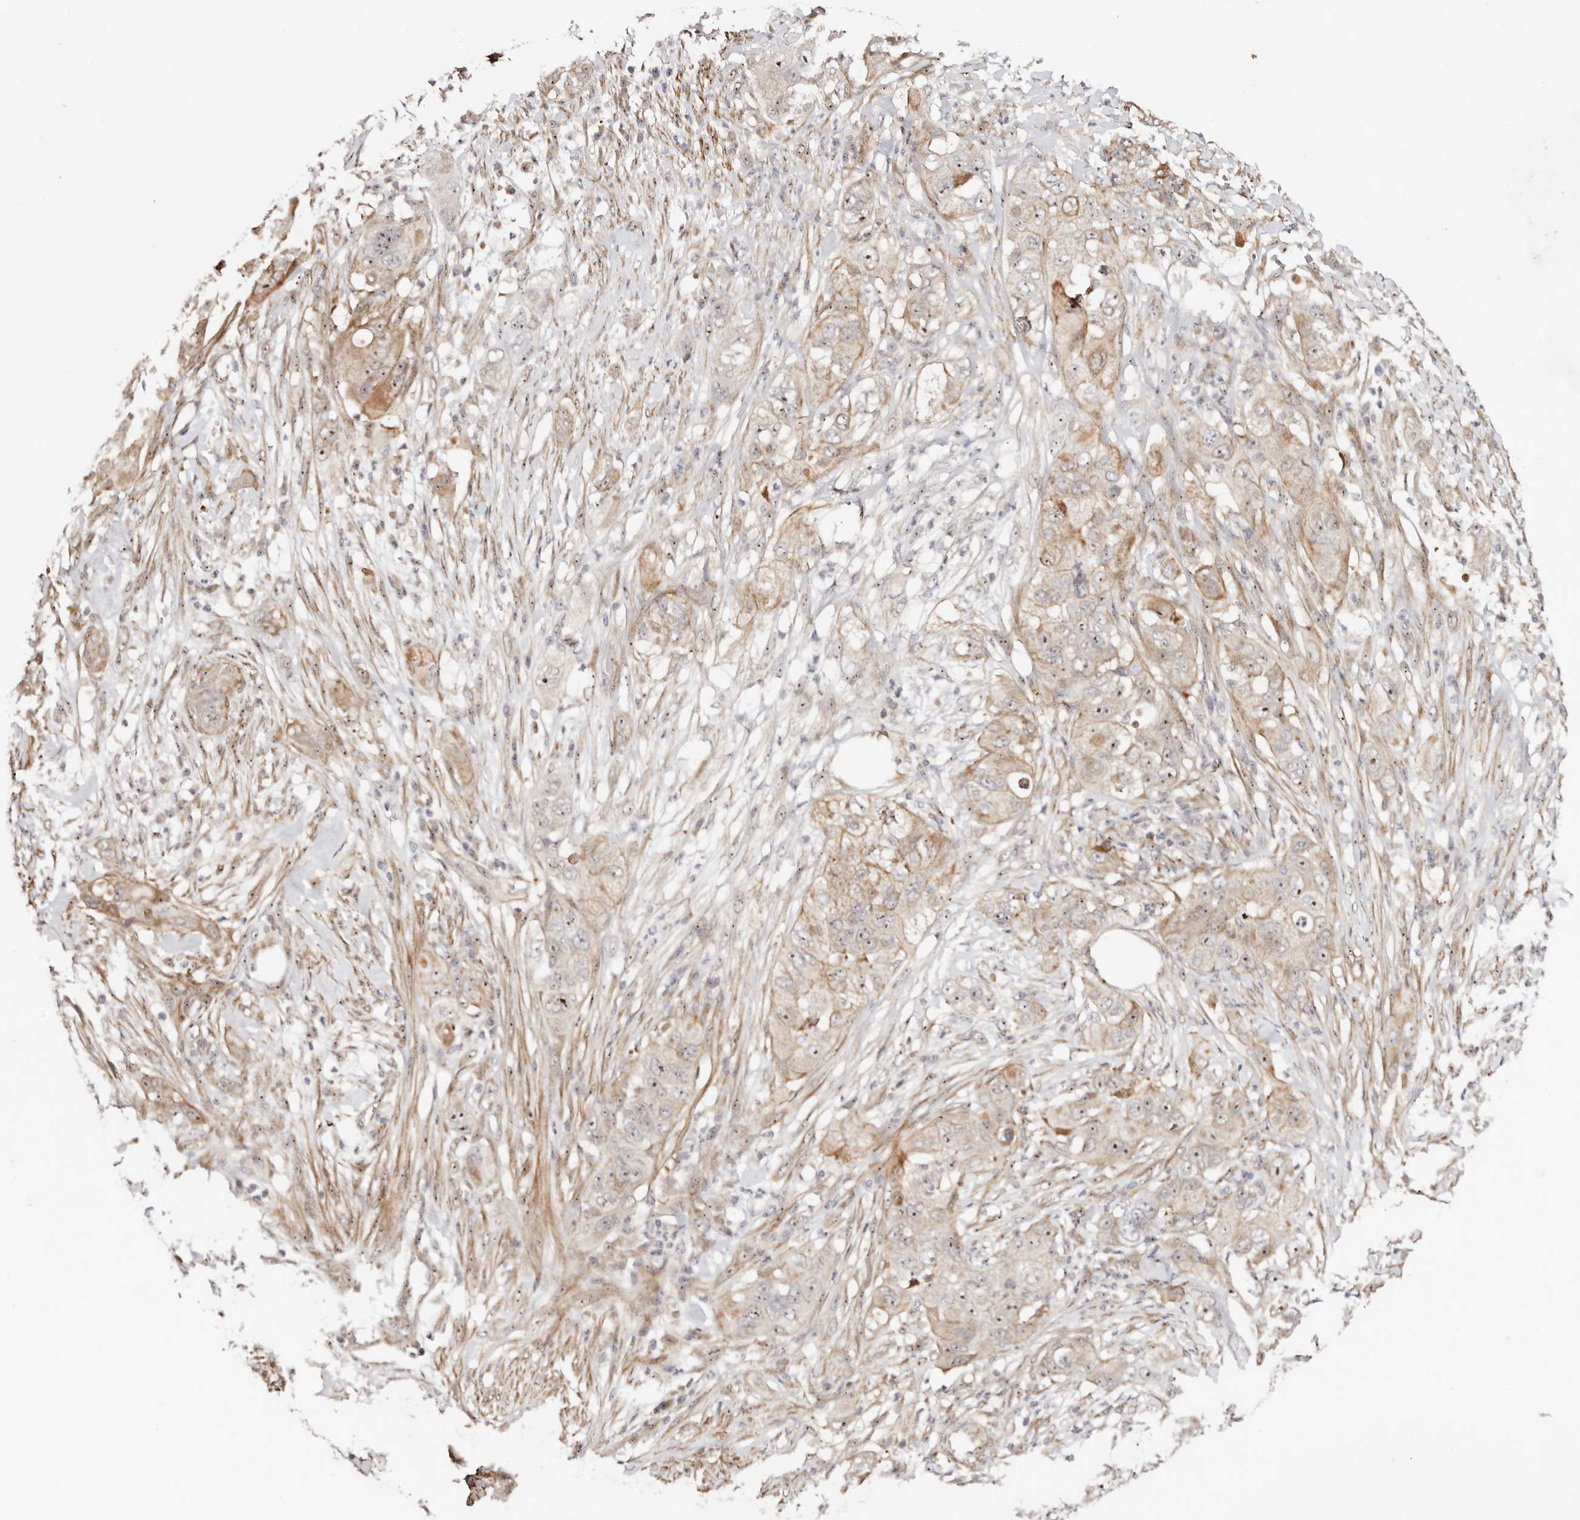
{"staining": {"intensity": "moderate", "quantity": ">75%", "location": "cytoplasmic/membranous,nuclear"}, "tissue": "pancreatic cancer", "cell_type": "Tumor cells", "image_type": "cancer", "snomed": [{"axis": "morphology", "description": "Adenocarcinoma, NOS"}, {"axis": "topography", "description": "Pancreas"}], "caption": "Protein analysis of pancreatic cancer (adenocarcinoma) tissue exhibits moderate cytoplasmic/membranous and nuclear positivity in about >75% of tumor cells.", "gene": "ODF2L", "patient": {"sex": "female", "age": 78}}